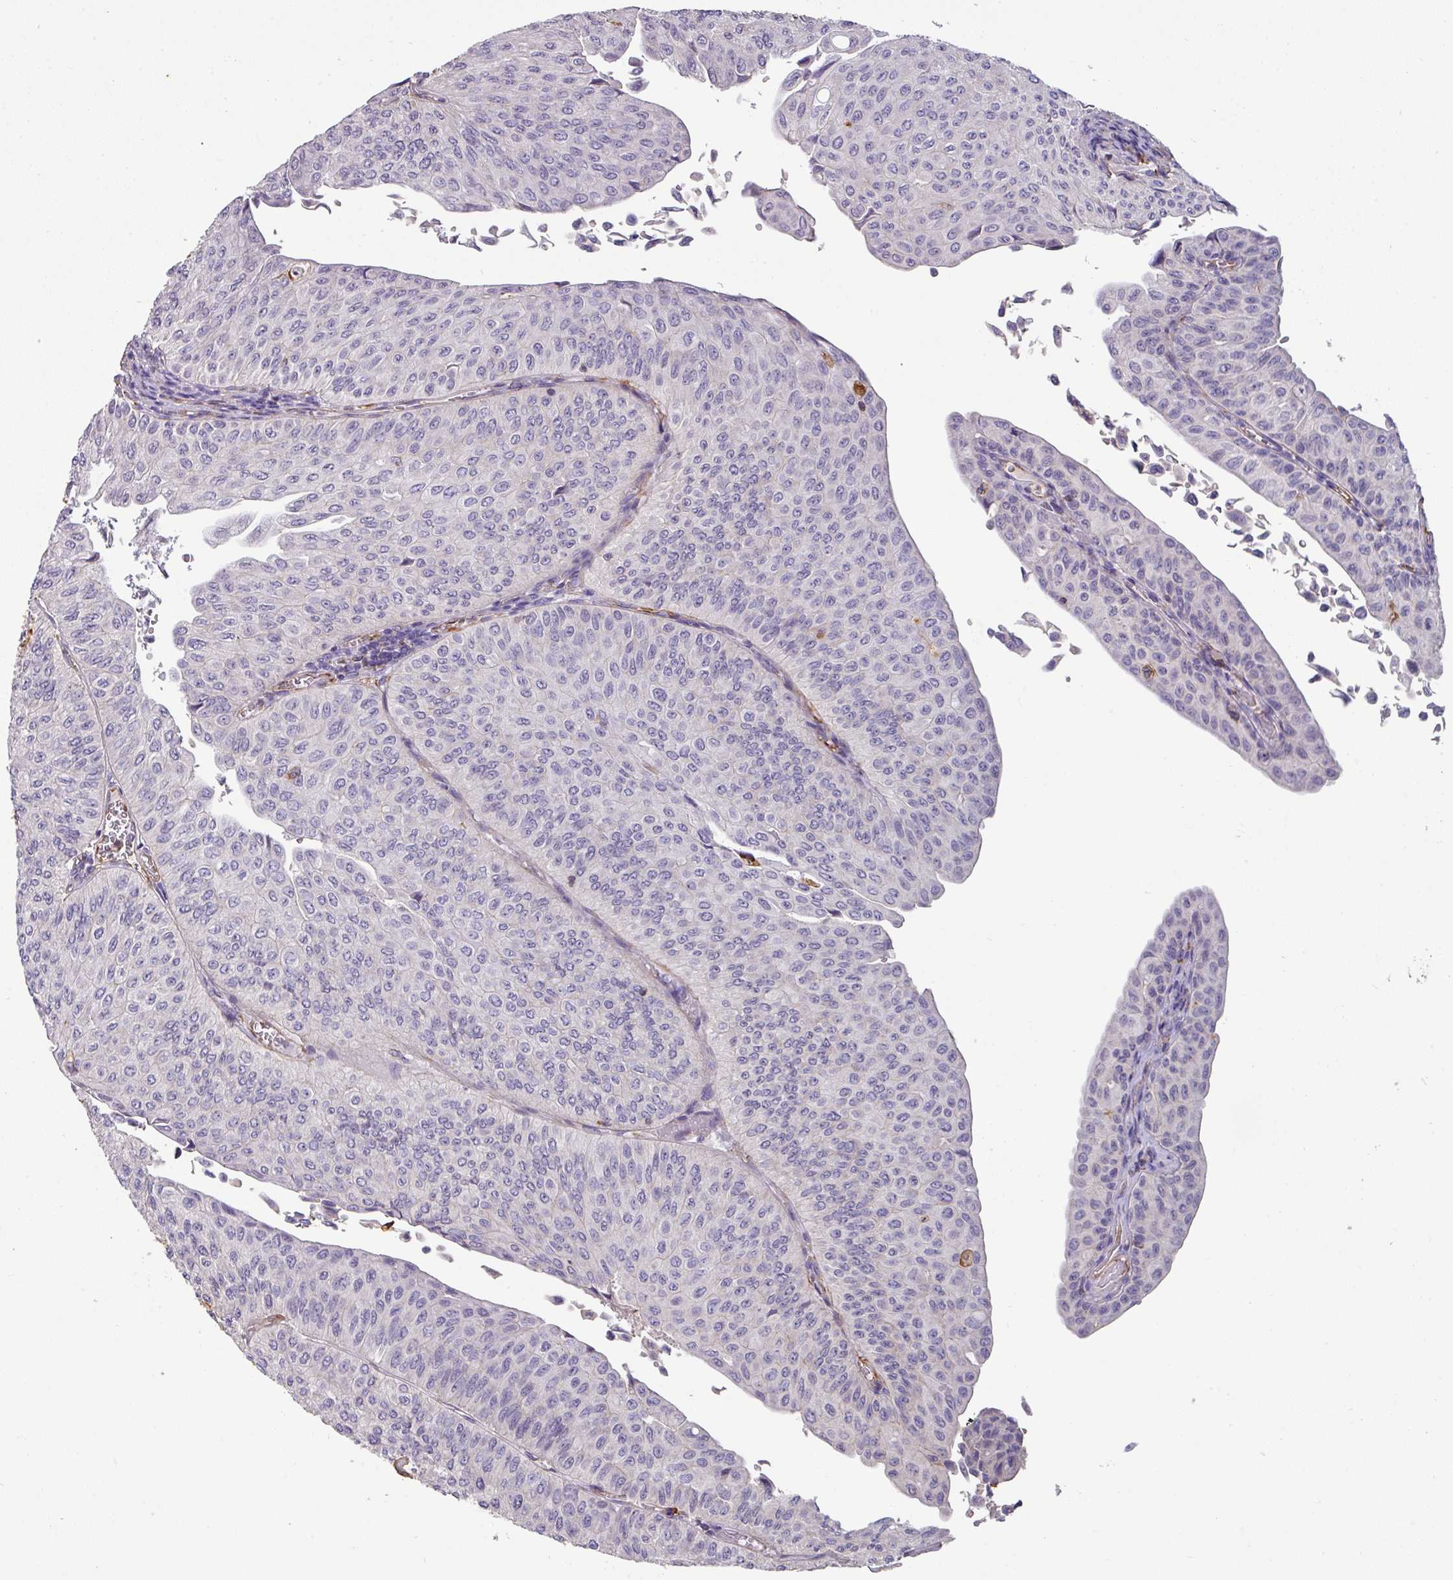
{"staining": {"intensity": "negative", "quantity": "none", "location": "none"}, "tissue": "urothelial cancer", "cell_type": "Tumor cells", "image_type": "cancer", "snomed": [{"axis": "morphology", "description": "Urothelial carcinoma, NOS"}, {"axis": "topography", "description": "Urinary bladder"}], "caption": "High magnification brightfield microscopy of transitional cell carcinoma stained with DAB (3,3'-diaminobenzidine) (brown) and counterstained with hematoxylin (blue): tumor cells show no significant expression.", "gene": "ZNF280C", "patient": {"sex": "male", "age": 59}}